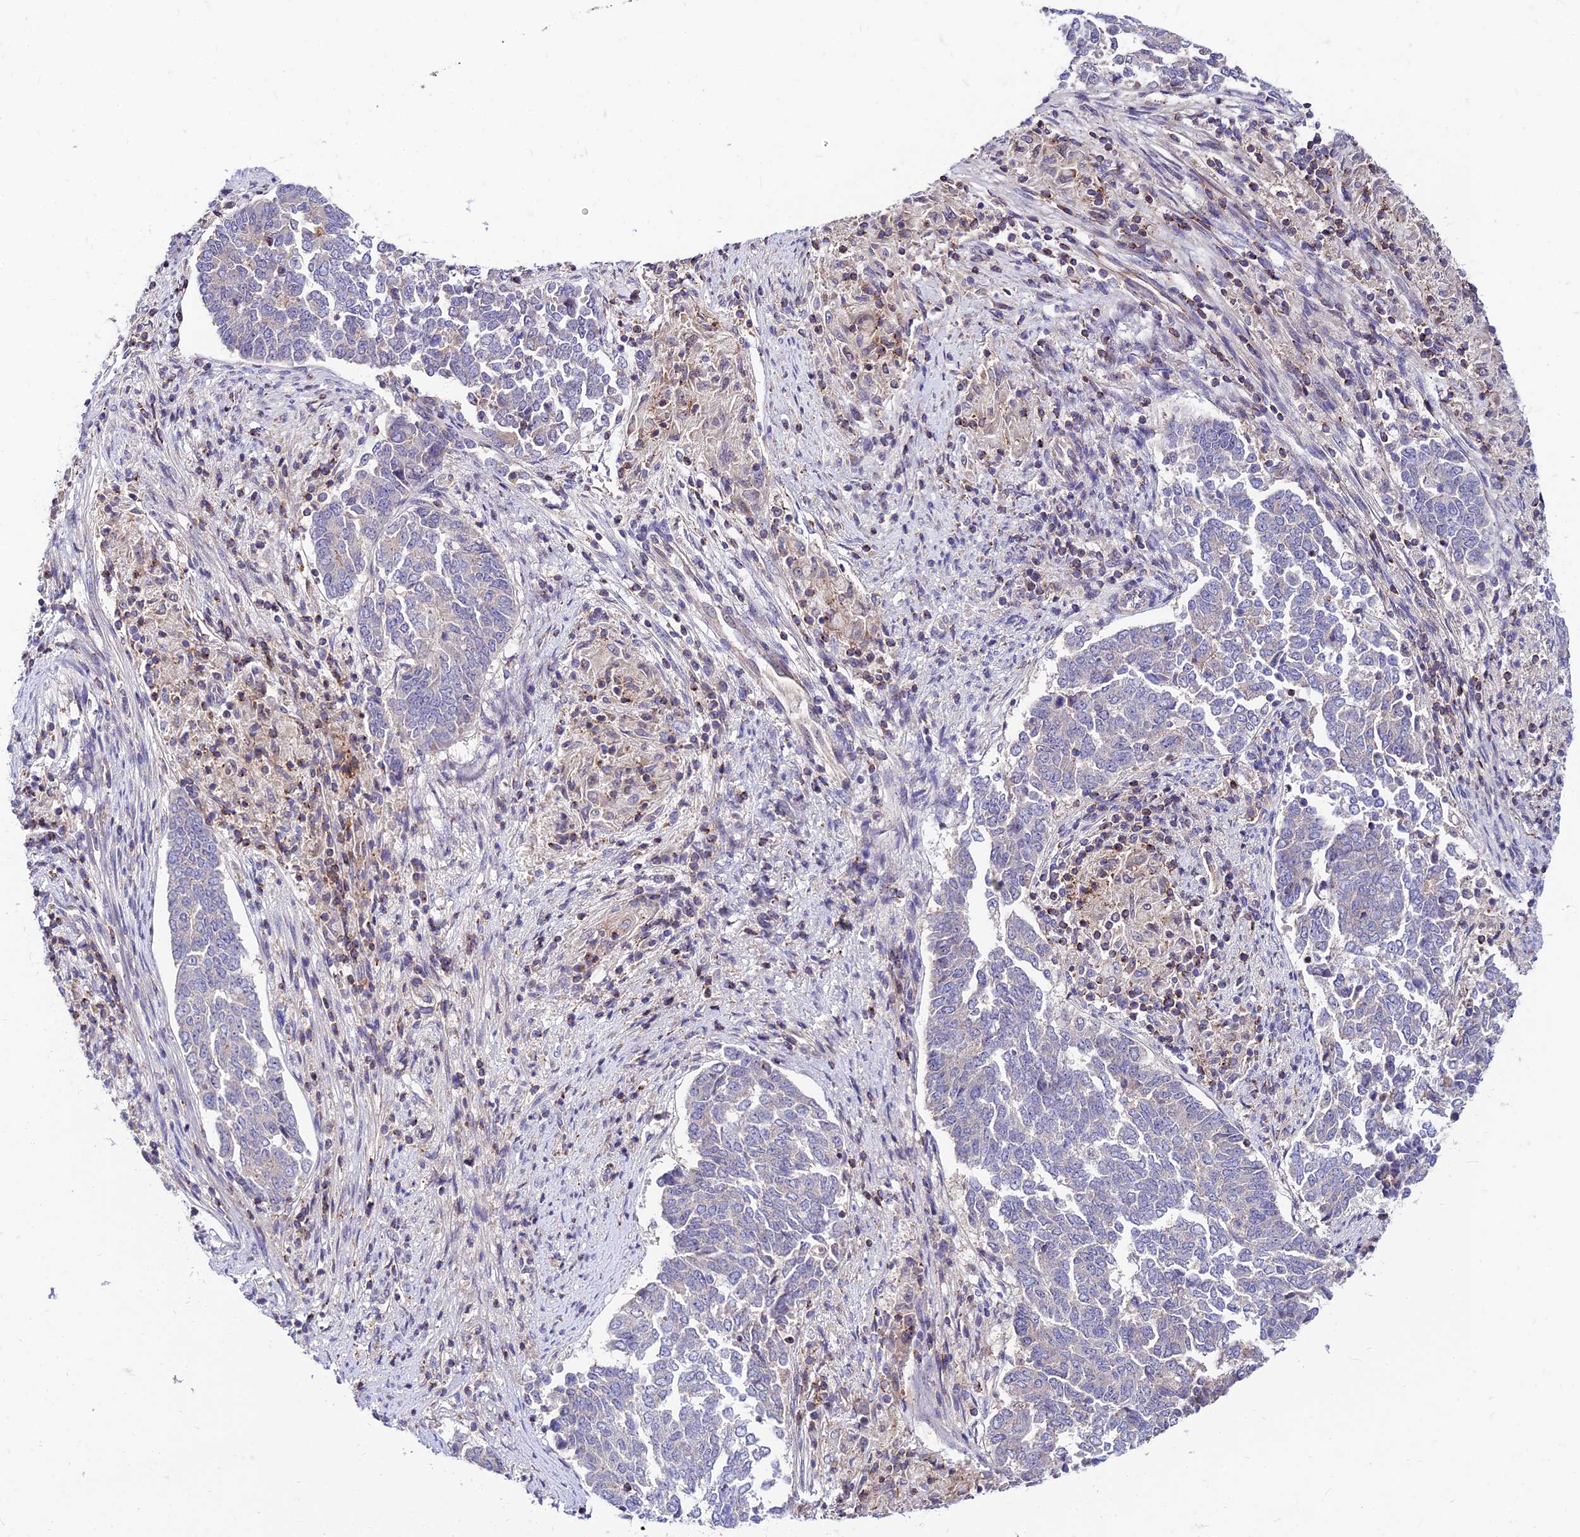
{"staining": {"intensity": "negative", "quantity": "none", "location": "none"}, "tissue": "endometrial cancer", "cell_type": "Tumor cells", "image_type": "cancer", "snomed": [{"axis": "morphology", "description": "Adenocarcinoma, NOS"}, {"axis": "topography", "description": "Endometrium"}], "caption": "An immunohistochemistry (IHC) micrograph of endometrial adenocarcinoma is shown. There is no staining in tumor cells of endometrial adenocarcinoma.", "gene": "C6orf132", "patient": {"sex": "female", "age": 80}}